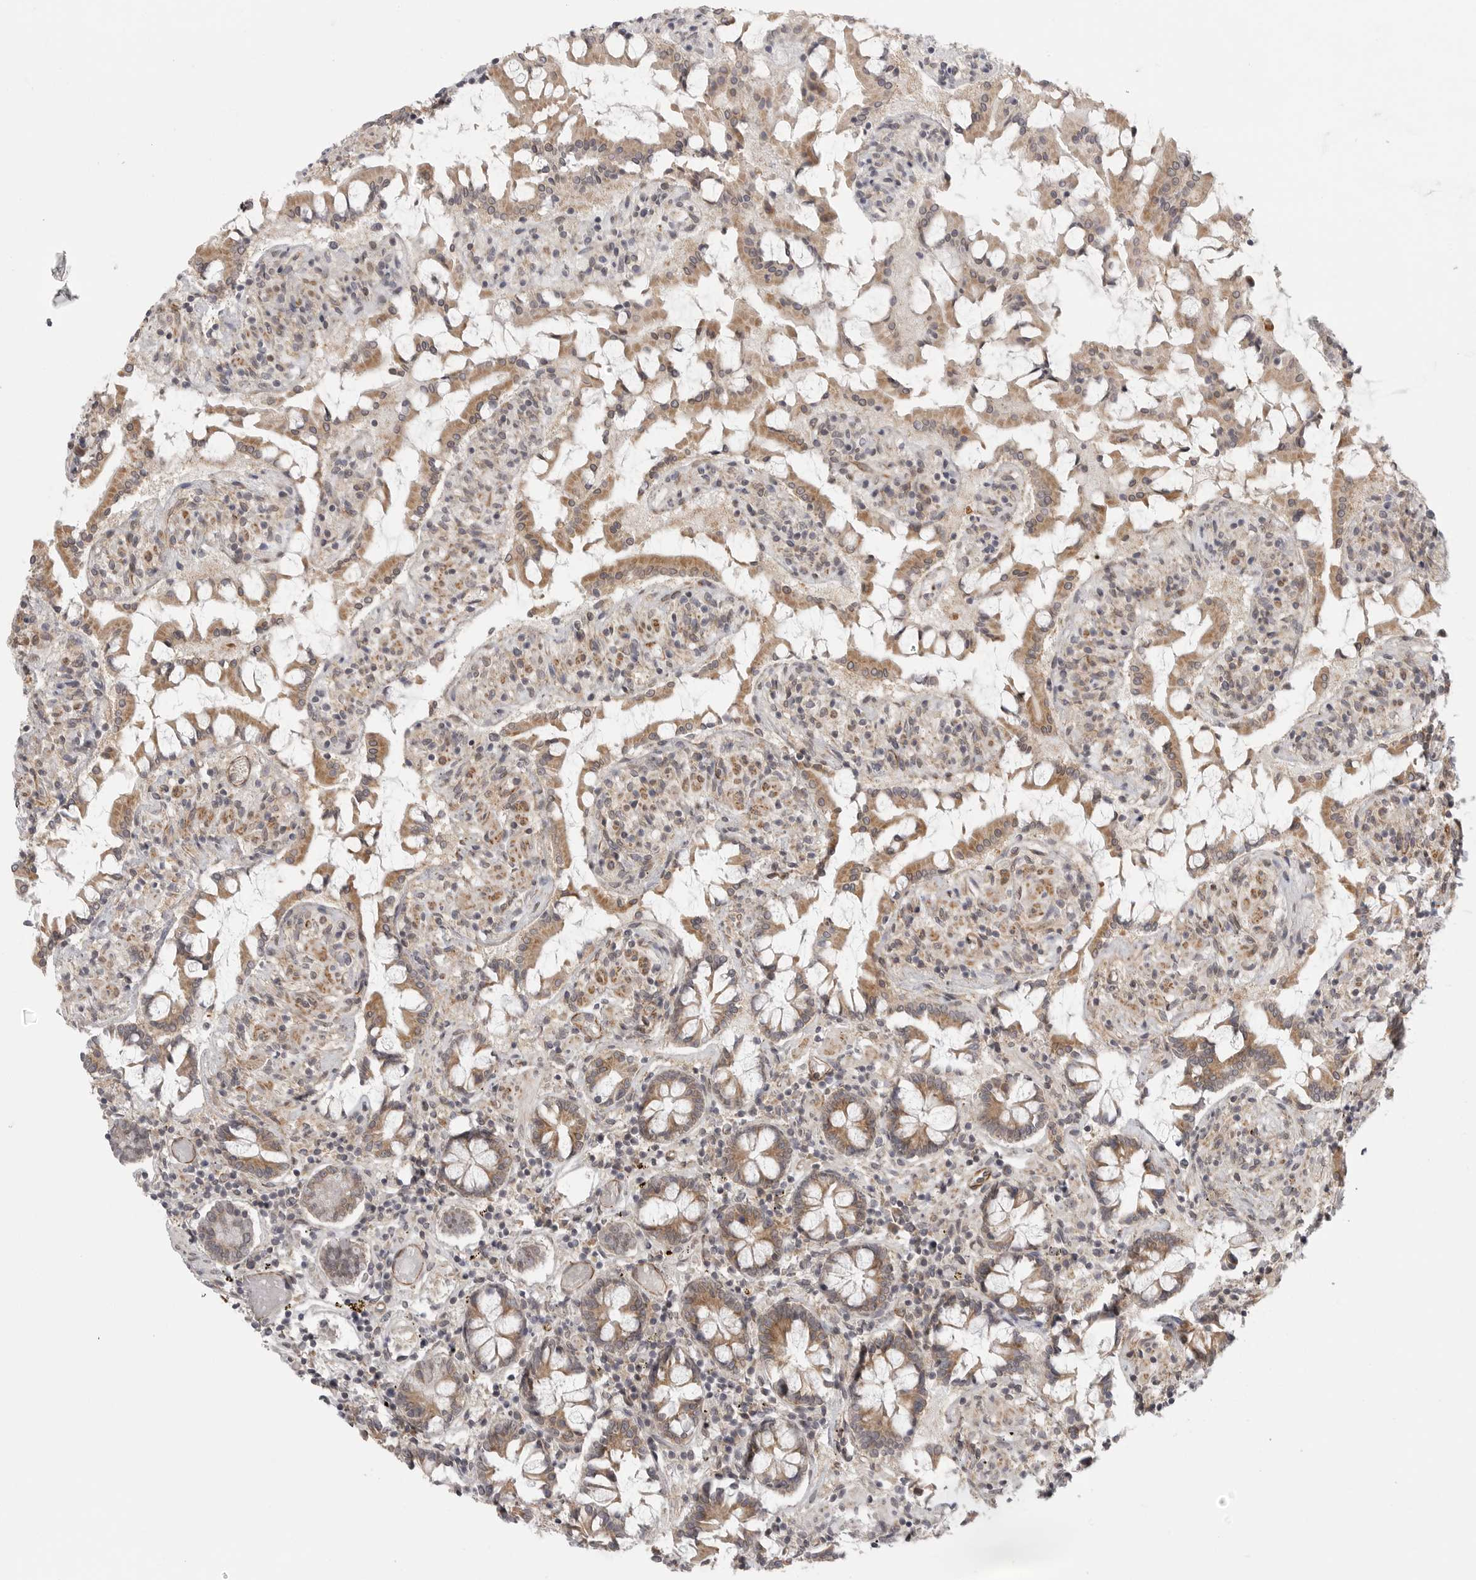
{"staining": {"intensity": "moderate", "quantity": ">75%", "location": "cytoplasmic/membranous"}, "tissue": "small intestine", "cell_type": "Glandular cells", "image_type": "normal", "snomed": [{"axis": "morphology", "description": "Normal tissue, NOS"}, {"axis": "topography", "description": "Small intestine"}], "caption": "High-power microscopy captured an immunohistochemistry photomicrograph of benign small intestine, revealing moderate cytoplasmic/membranous staining in about >75% of glandular cells.", "gene": "CERS2", "patient": {"sex": "male", "age": 41}}